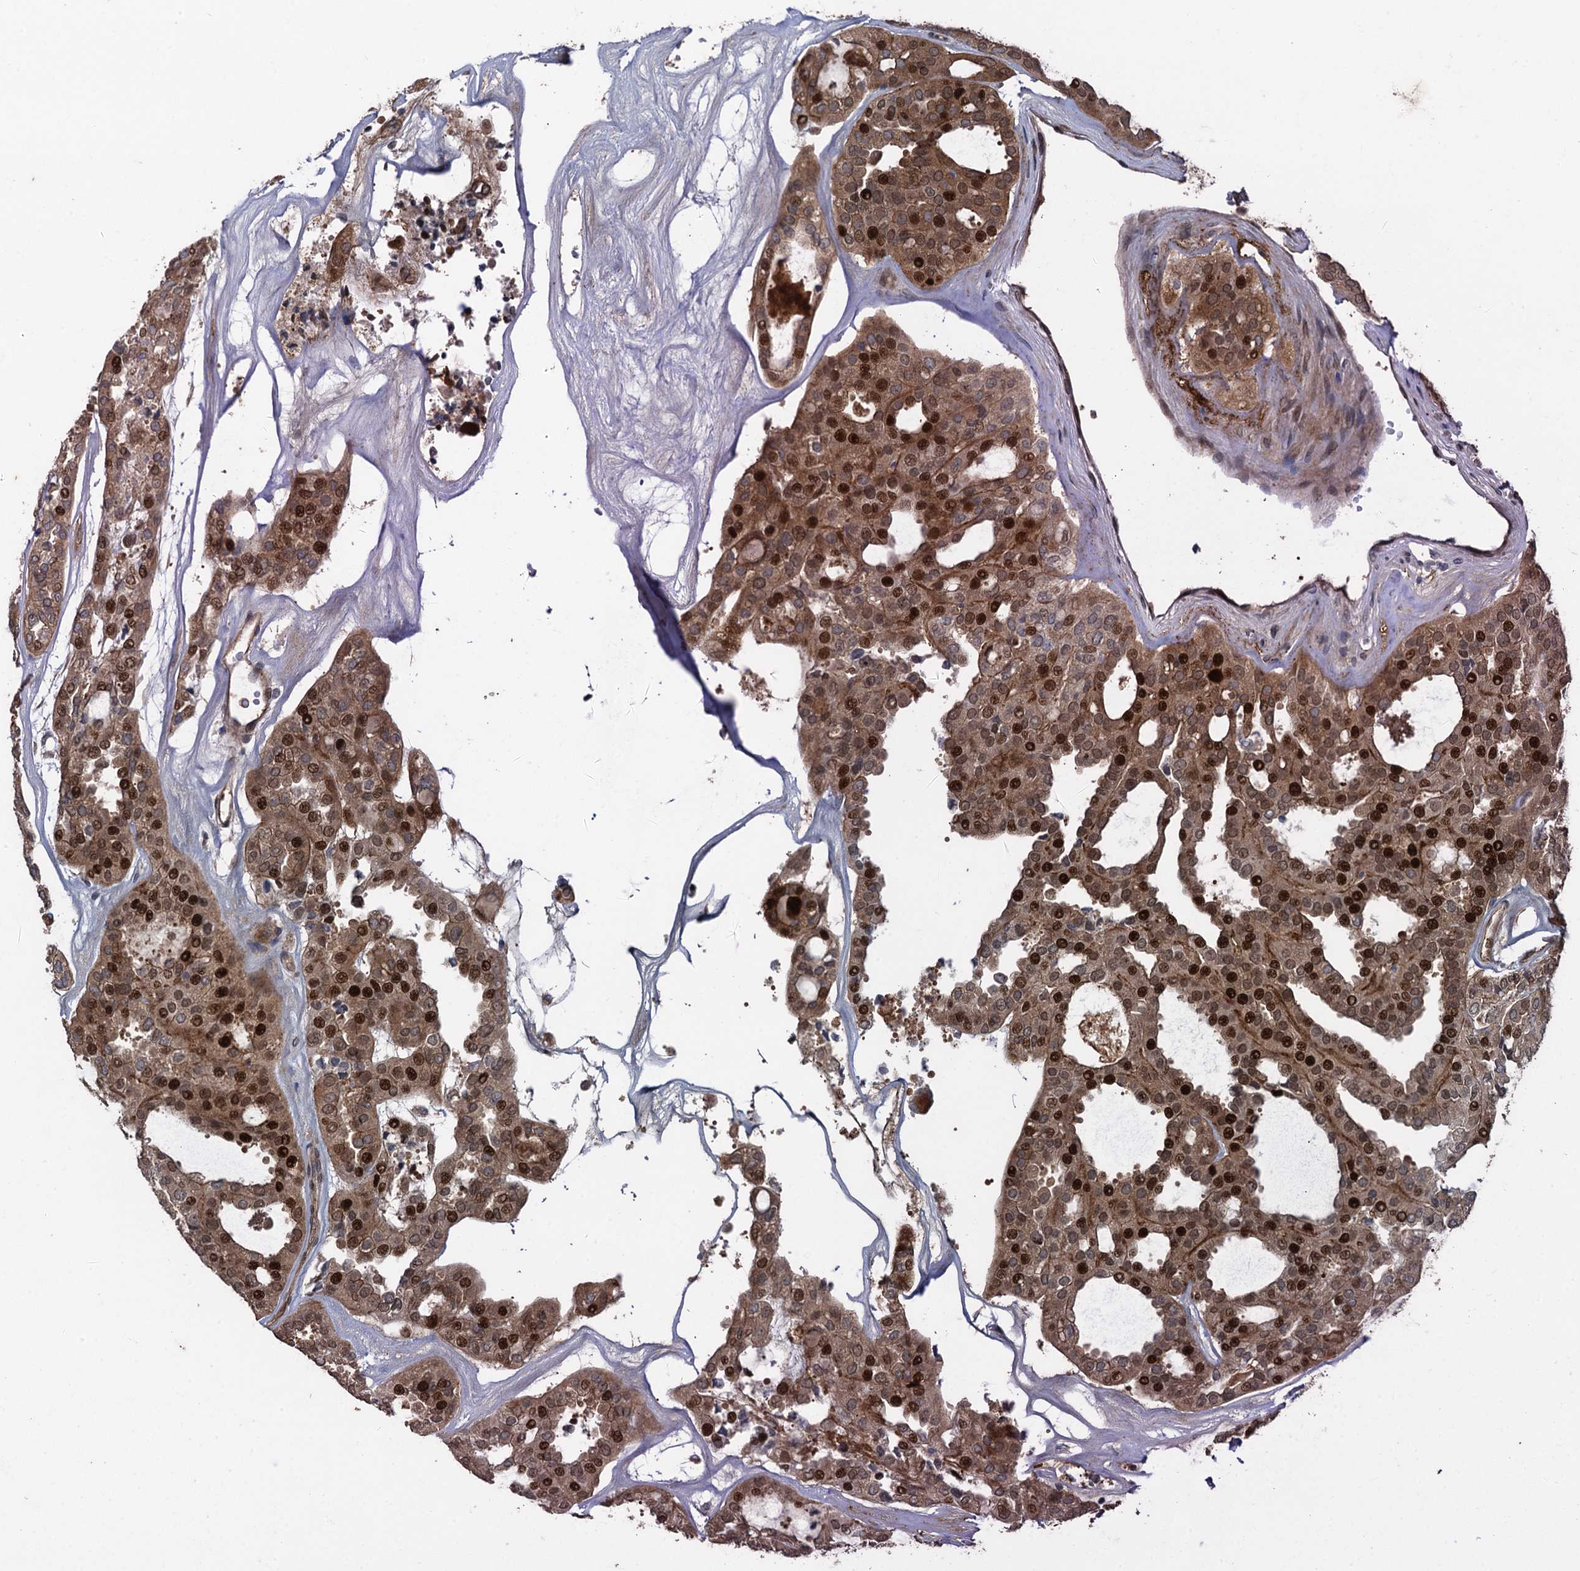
{"staining": {"intensity": "strong", "quantity": ">75%", "location": "cytoplasmic/membranous,nuclear"}, "tissue": "thyroid cancer", "cell_type": "Tumor cells", "image_type": "cancer", "snomed": [{"axis": "morphology", "description": "Follicular adenoma carcinoma, NOS"}, {"axis": "topography", "description": "Thyroid gland"}], "caption": "IHC image of neoplastic tissue: human thyroid cancer stained using immunohistochemistry exhibits high levels of strong protein expression localized specifically in the cytoplasmic/membranous and nuclear of tumor cells, appearing as a cytoplasmic/membranous and nuclear brown color.", "gene": "RHOBTB1", "patient": {"sex": "male", "age": 75}}